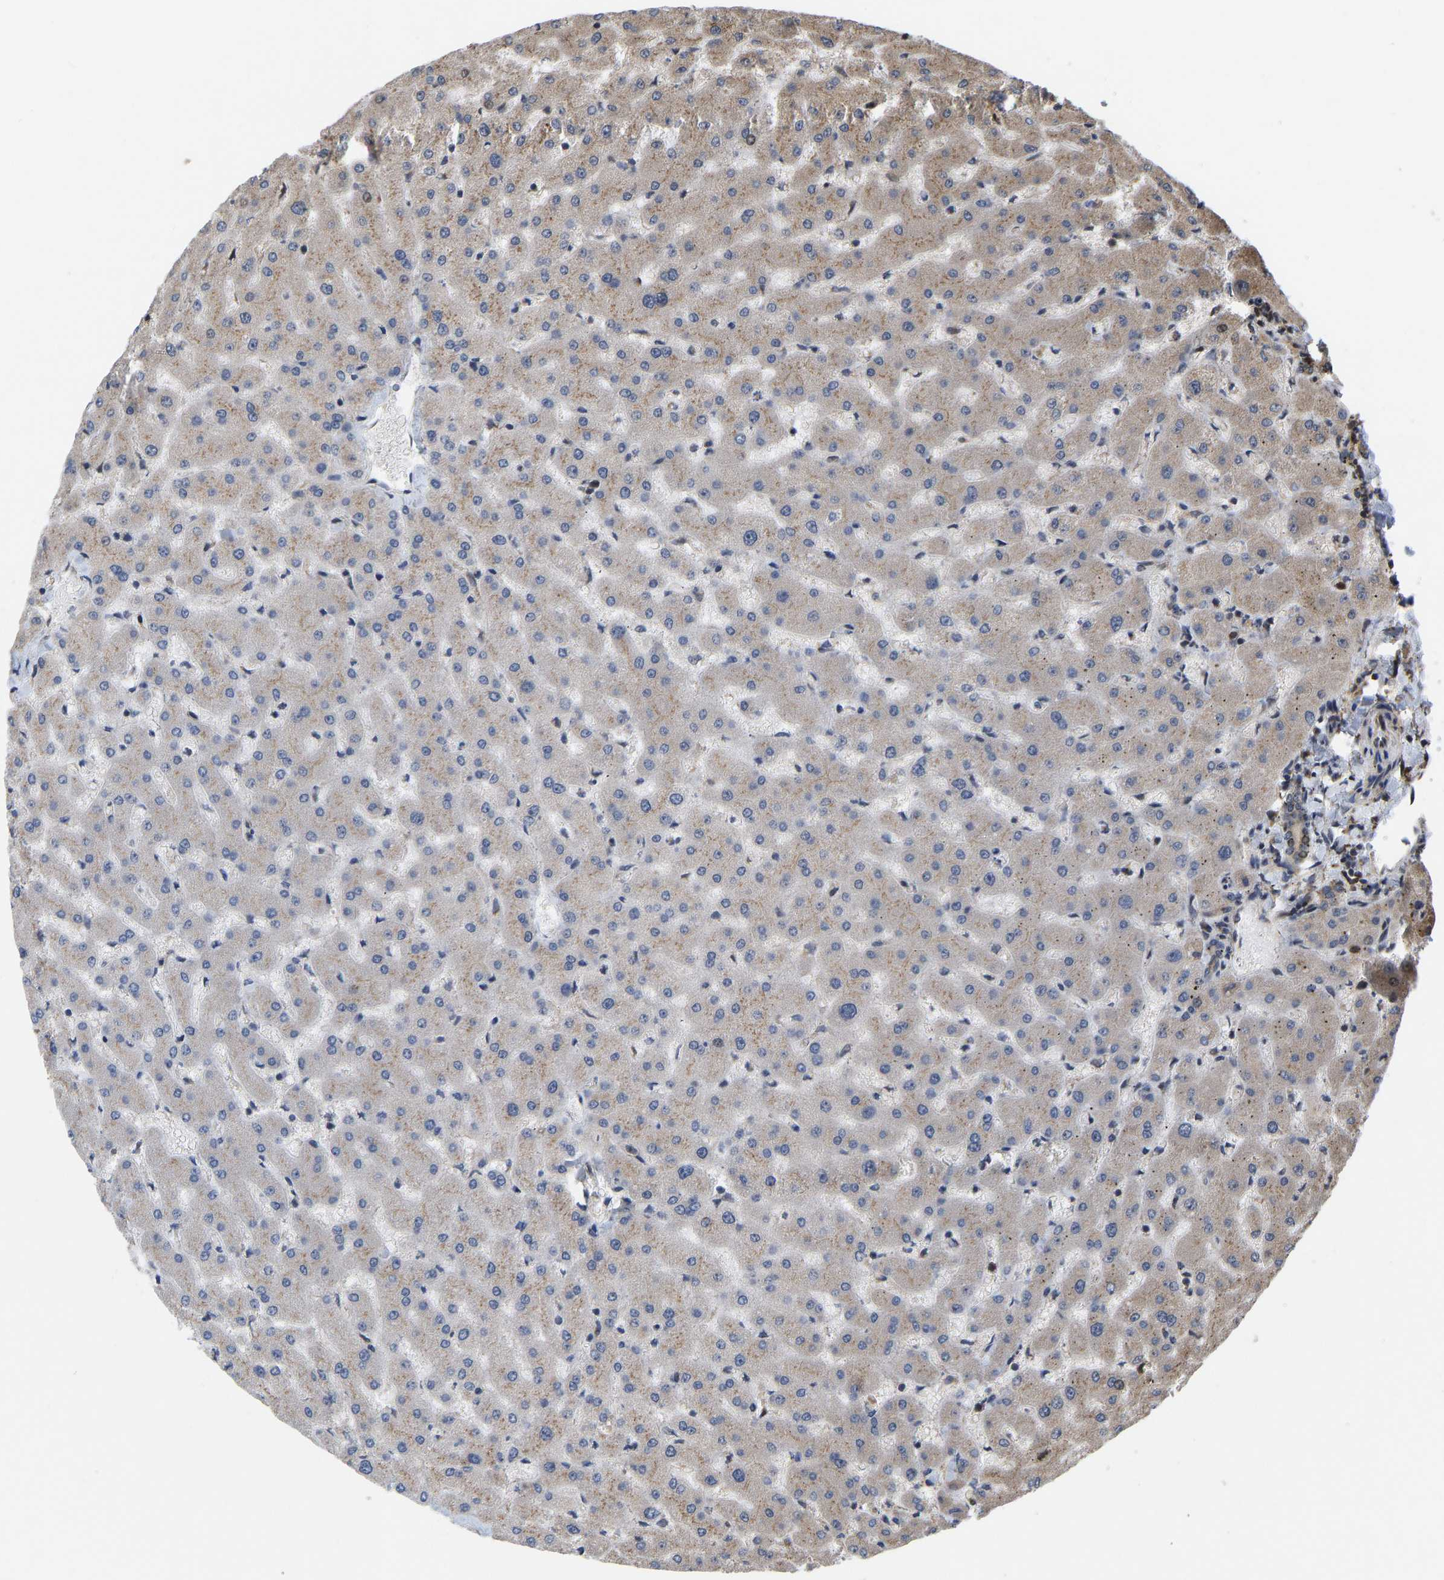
{"staining": {"intensity": "weak", "quantity": ">75%", "location": "cytoplasmic/membranous"}, "tissue": "liver", "cell_type": "Cholangiocytes", "image_type": "normal", "snomed": [{"axis": "morphology", "description": "Normal tissue, NOS"}, {"axis": "topography", "description": "Liver"}], "caption": "Protein staining of benign liver demonstrates weak cytoplasmic/membranous expression in approximately >75% of cholangiocytes.", "gene": "YIPF4", "patient": {"sex": "female", "age": 63}}